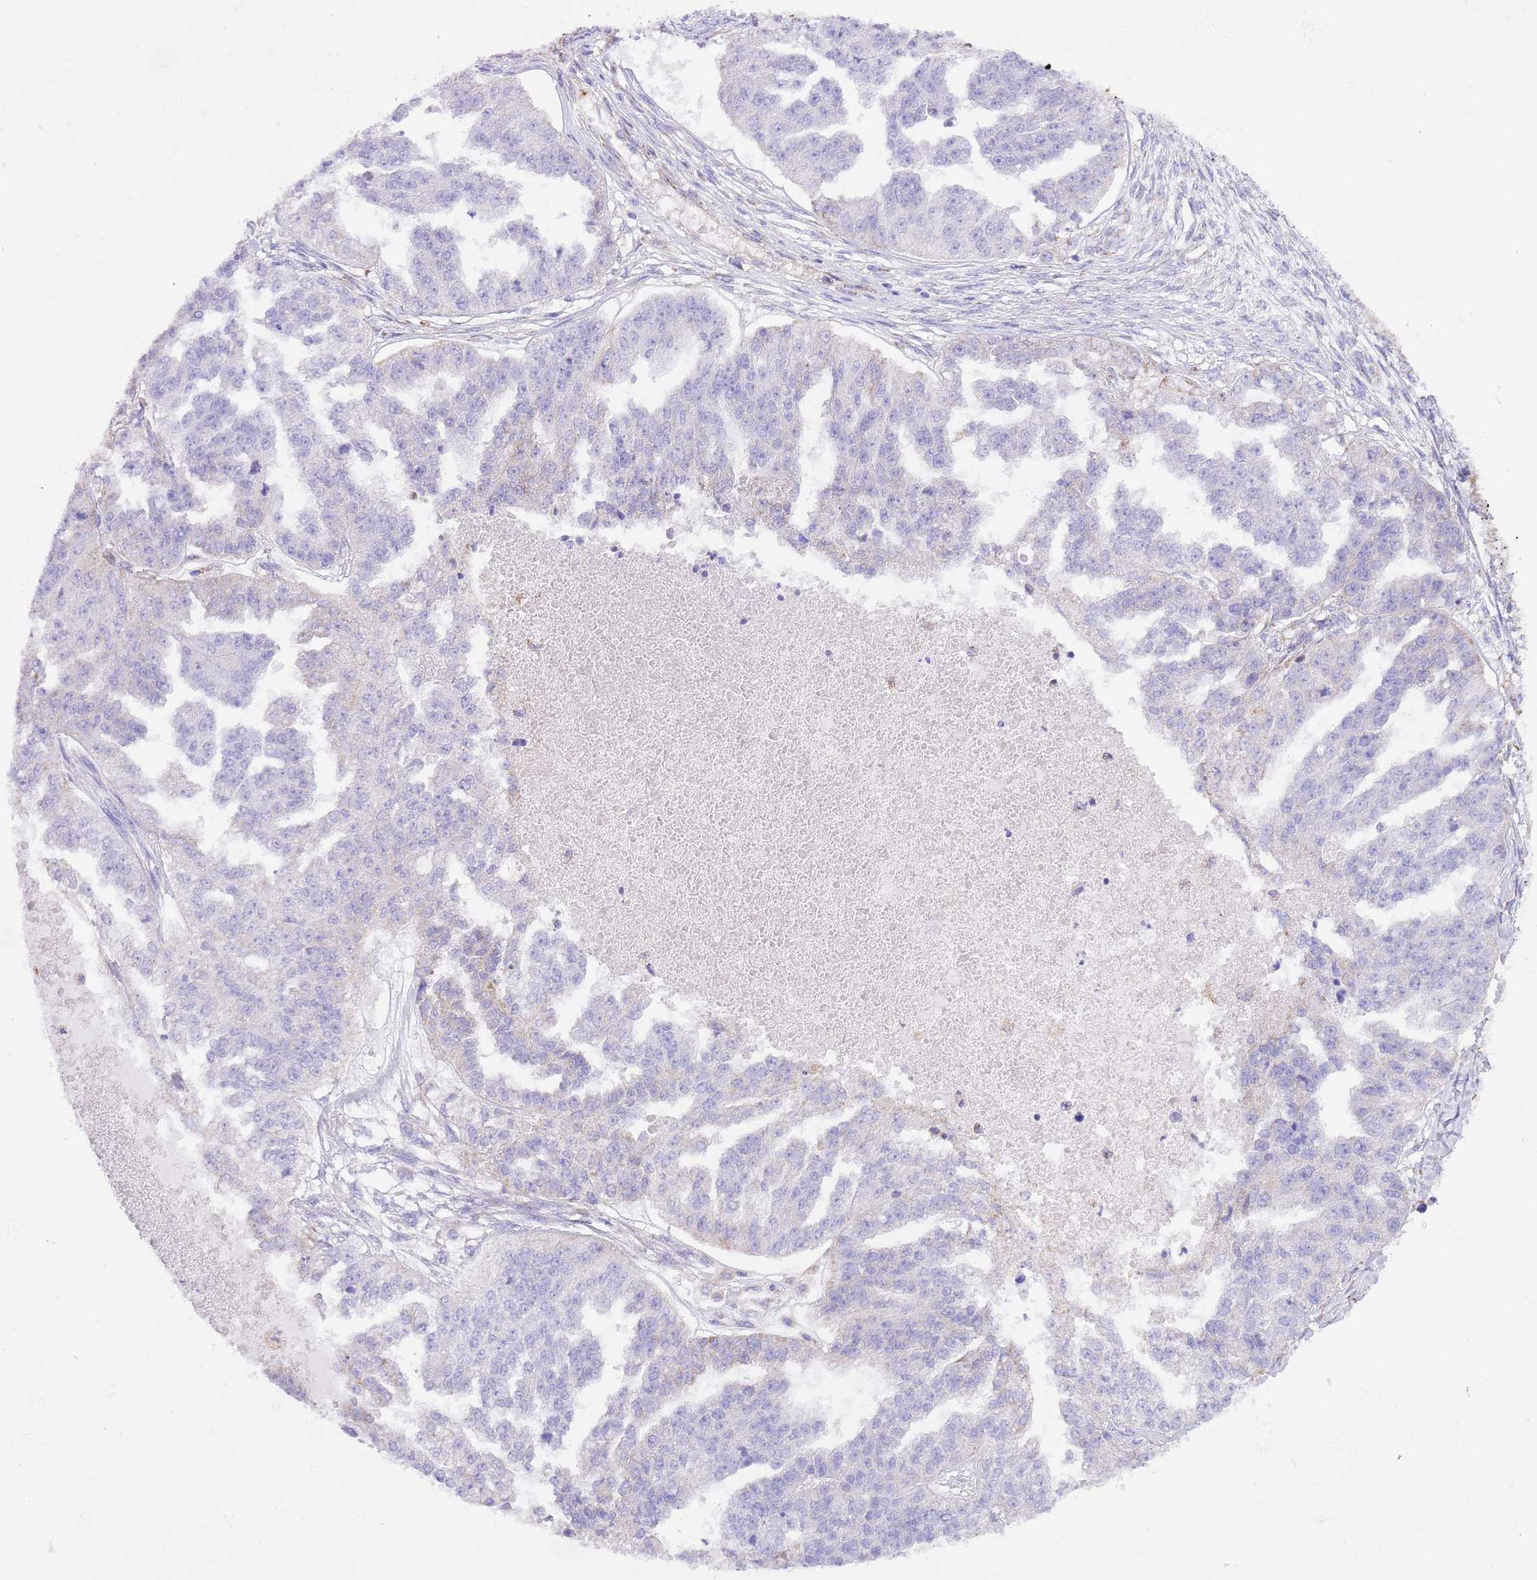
{"staining": {"intensity": "negative", "quantity": "none", "location": "none"}, "tissue": "ovarian cancer", "cell_type": "Tumor cells", "image_type": "cancer", "snomed": [{"axis": "morphology", "description": "Cystadenocarcinoma, serous, NOS"}, {"axis": "topography", "description": "Ovary"}], "caption": "Immunohistochemistry micrograph of ovarian serous cystadenocarcinoma stained for a protein (brown), which exhibits no expression in tumor cells.", "gene": "SS18L2", "patient": {"sex": "female", "age": 58}}